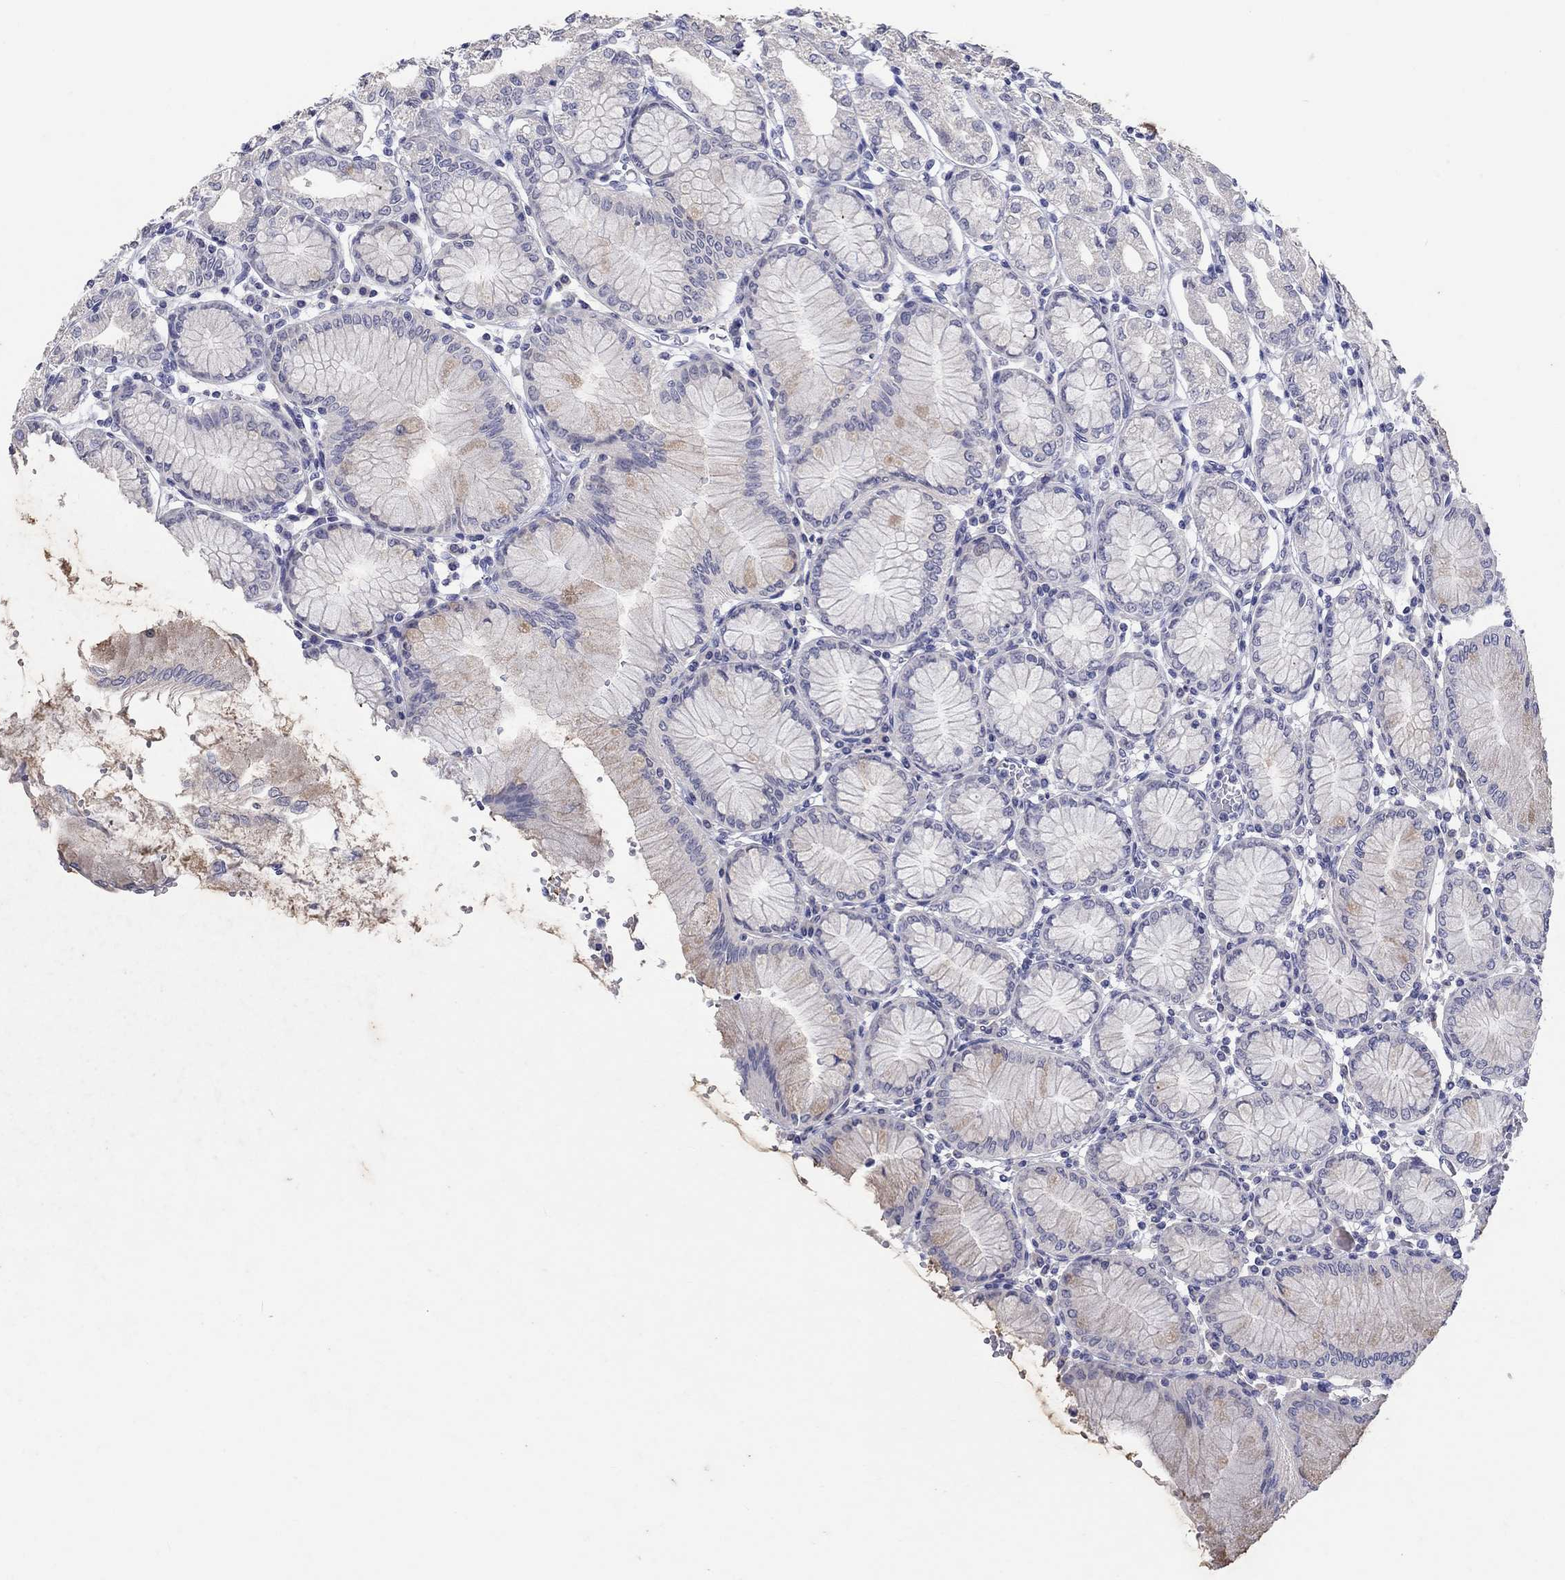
{"staining": {"intensity": "weak", "quantity": "<25%", "location": "cytoplasmic/membranous"}, "tissue": "stomach", "cell_type": "Glandular cells", "image_type": "normal", "snomed": [{"axis": "morphology", "description": "Normal tissue, NOS"}, {"axis": "topography", "description": "Skeletal muscle"}, {"axis": "topography", "description": "Stomach"}], "caption": "Immunohistochemistry of normal stomach shows no expression in glandular cells.", "gene": "LRRC4C", "patient": {"sex": "female", "age": 57}}